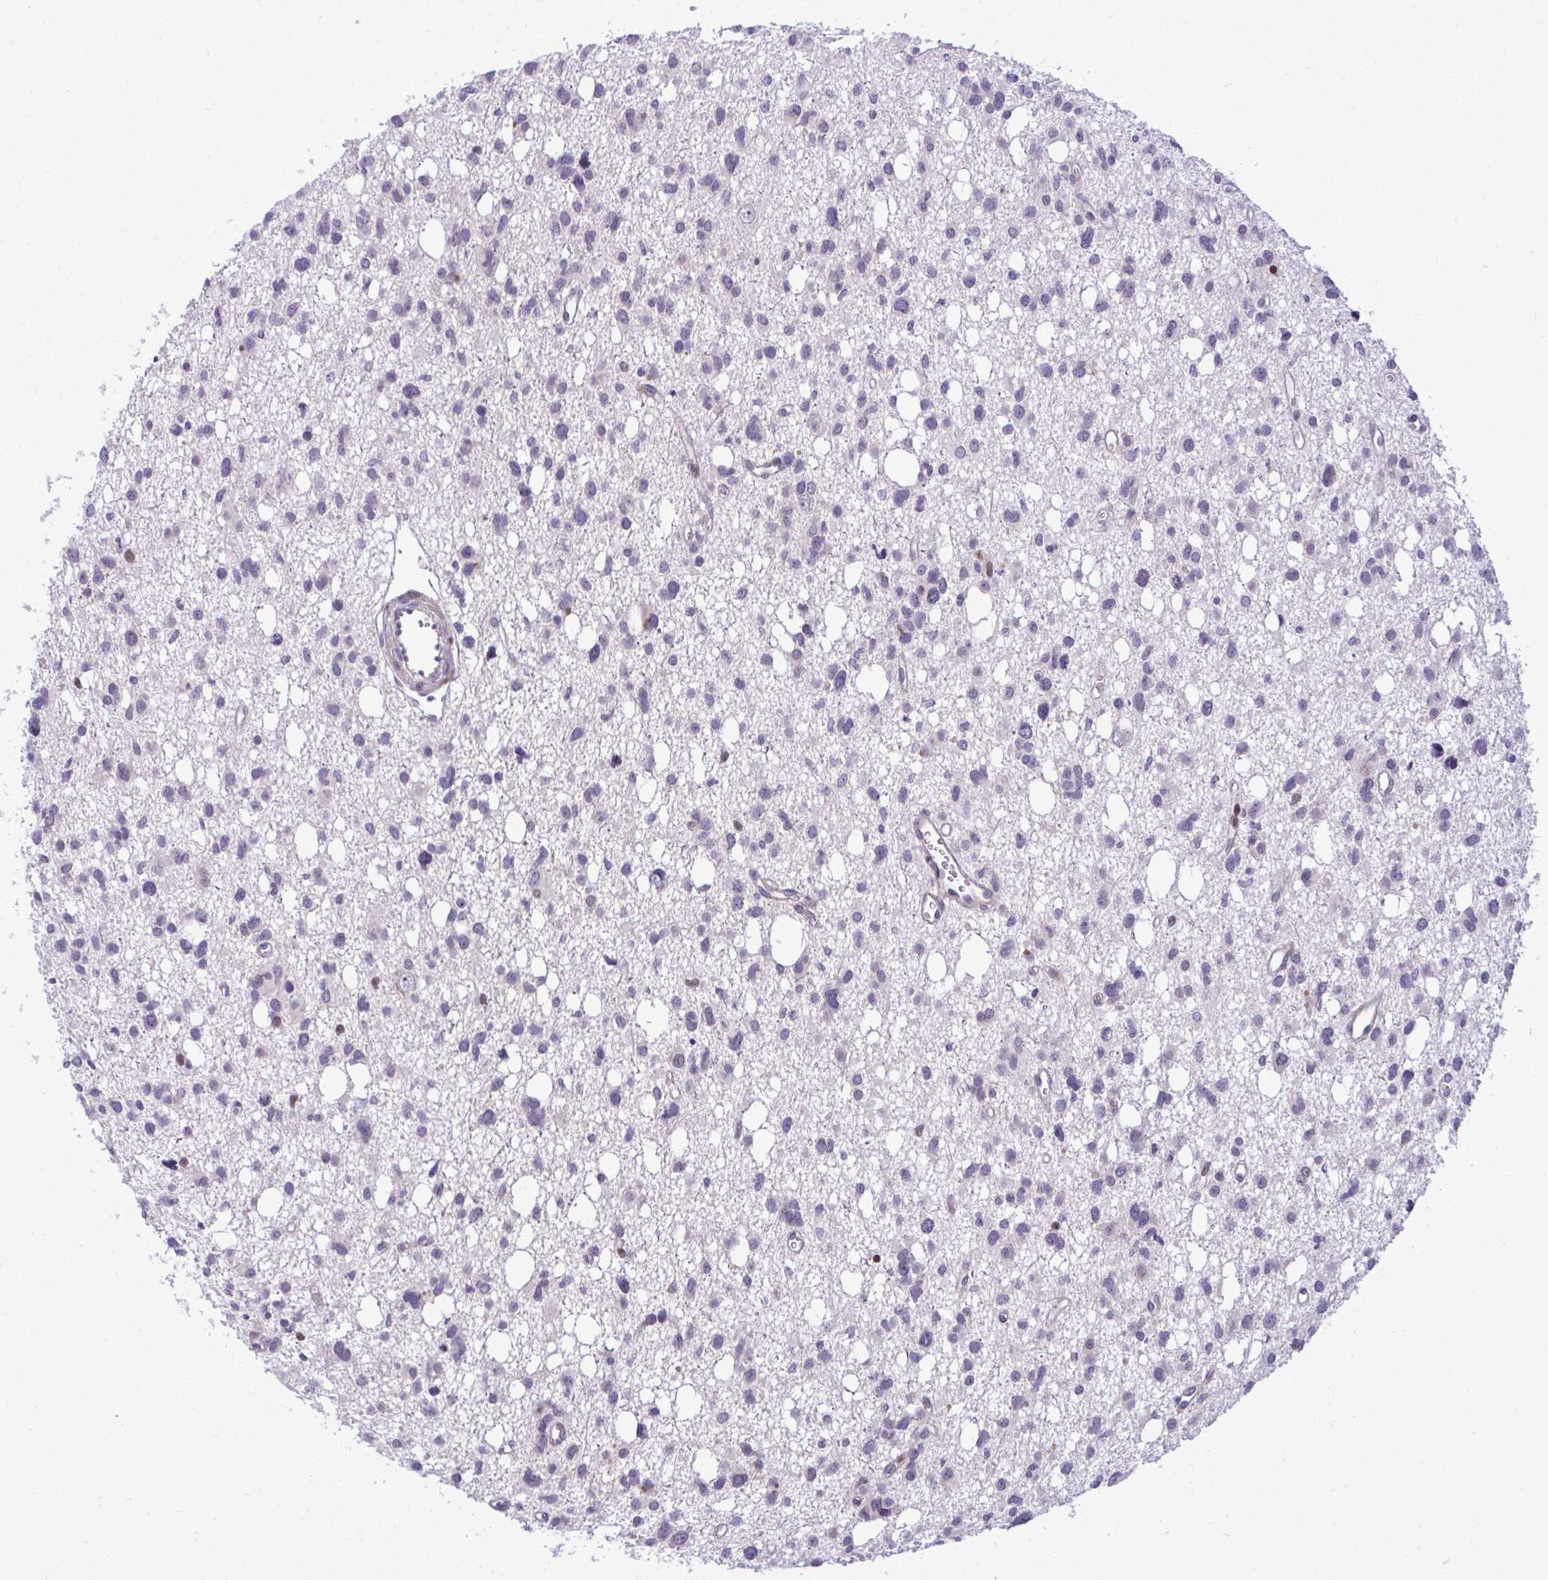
{"staining": {"intensity": "negative", "quantity": "none", "location": "none"}, "tissue": "glioma", "cell_type": "Tumor cells", "image_type": "cancer", "snomed": [{"axis": "morphology", "description": "Glioma, malignant, High grade"}, {"axis": "topography", "description": "Brain"}], "caption": "Tumor cells are negative for protein expression in human high-grade glioma (malignant).", "gene": "CASTOR2", "patient": {"sex": "male", "age": 23}}